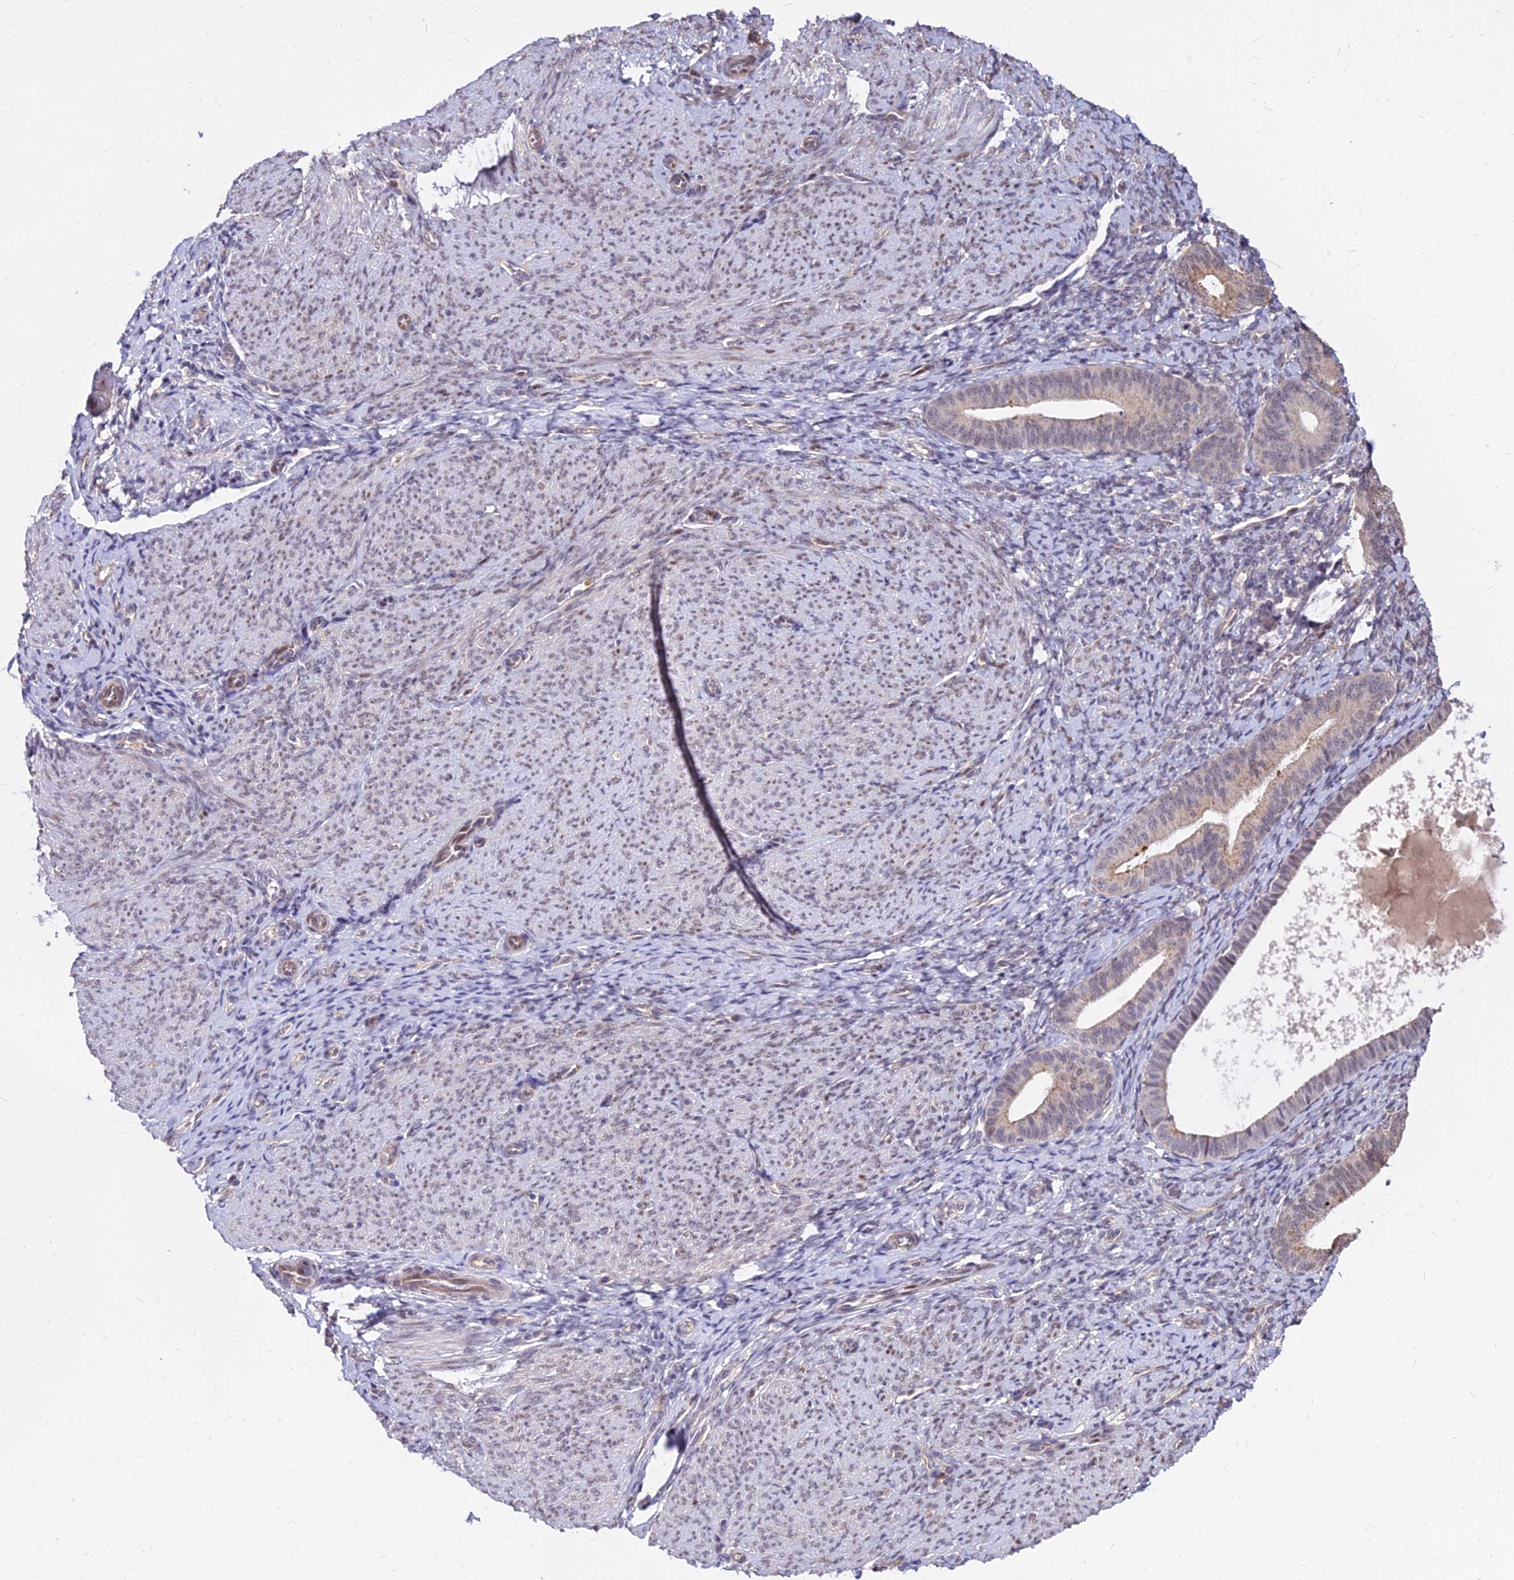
{"staining": {"intensity": "weak", "quantity": "<25%", "location": "cytoplasmic/membranous"}, "tissue": "endometrium", "cell_type": "Cells in endometrial stroma", "image_type": "normal", "snomed": [{"axis": "morphology", "description": "Normal tissue, NOS"}, {"axis": "topography", "description": "Endometrium"}], "caption": "The IHC micrograph has no significant expression in cells in endometrial stroma of endometrium. (Brightfield microscopy of DAB immunohistochemistry at high magnification).", "gene": "C11orf68", "patient": {"sex": "female", "age": 65}}